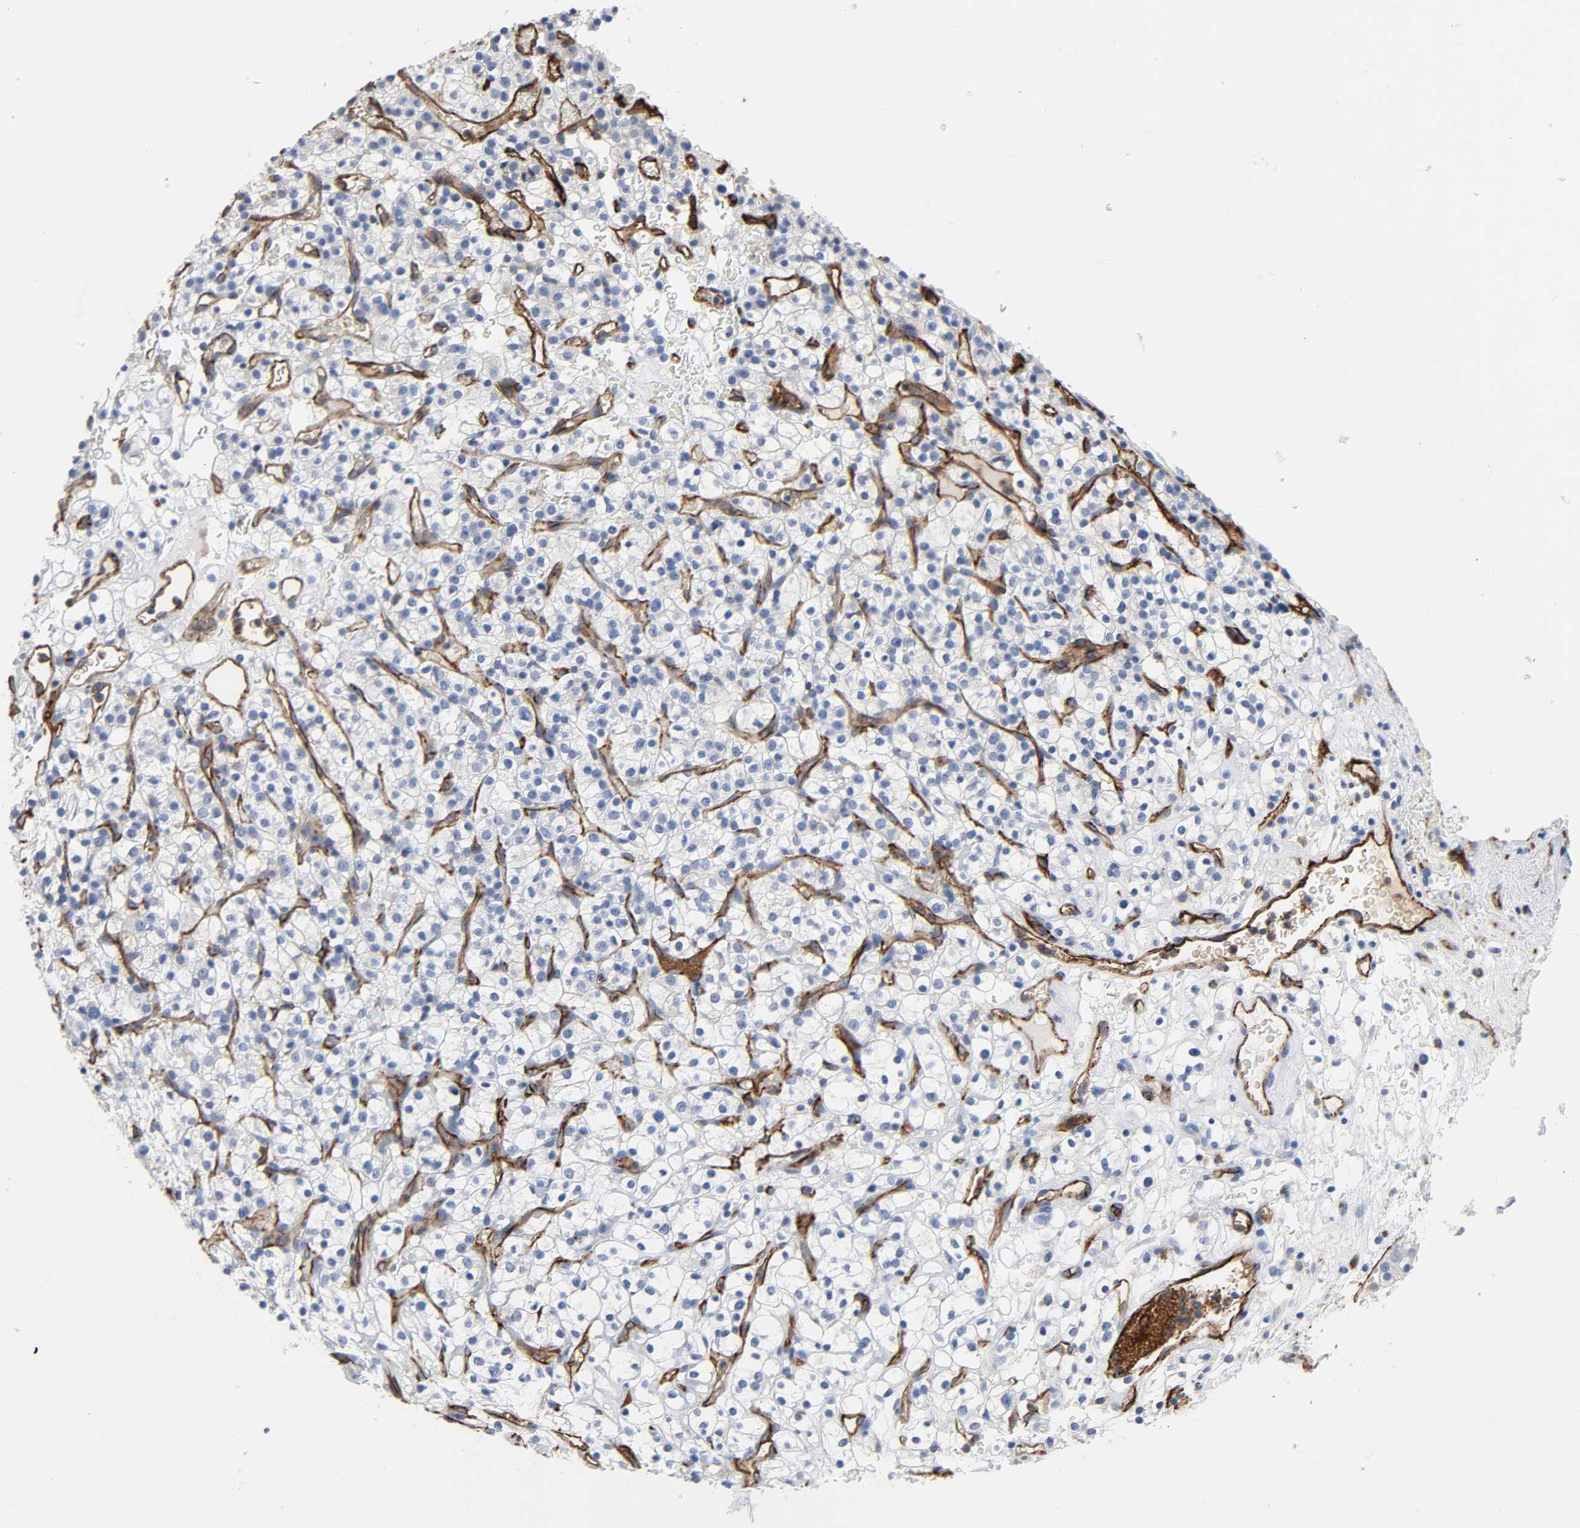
{"staining": {"intensity": "negative", "quantity": "none", "location": "none"}, "tissue": "renal cancer", "cell_type": "Tumor cells", "image_type": "cancer", "snomed": [{"axis": "morphology", "description": "Normal tissue, NOS"}, {"axis": "morphology", "description": "Adenocarcinoma, NOS"}, {"axis": "topography", "description": "Kidney"}], "caption": "A micrograph of human renal adenocarcinoma is negative for staining in tumor cells.", "gene": "PECAM1", "patient": {"sex": "female", "age": 72}}